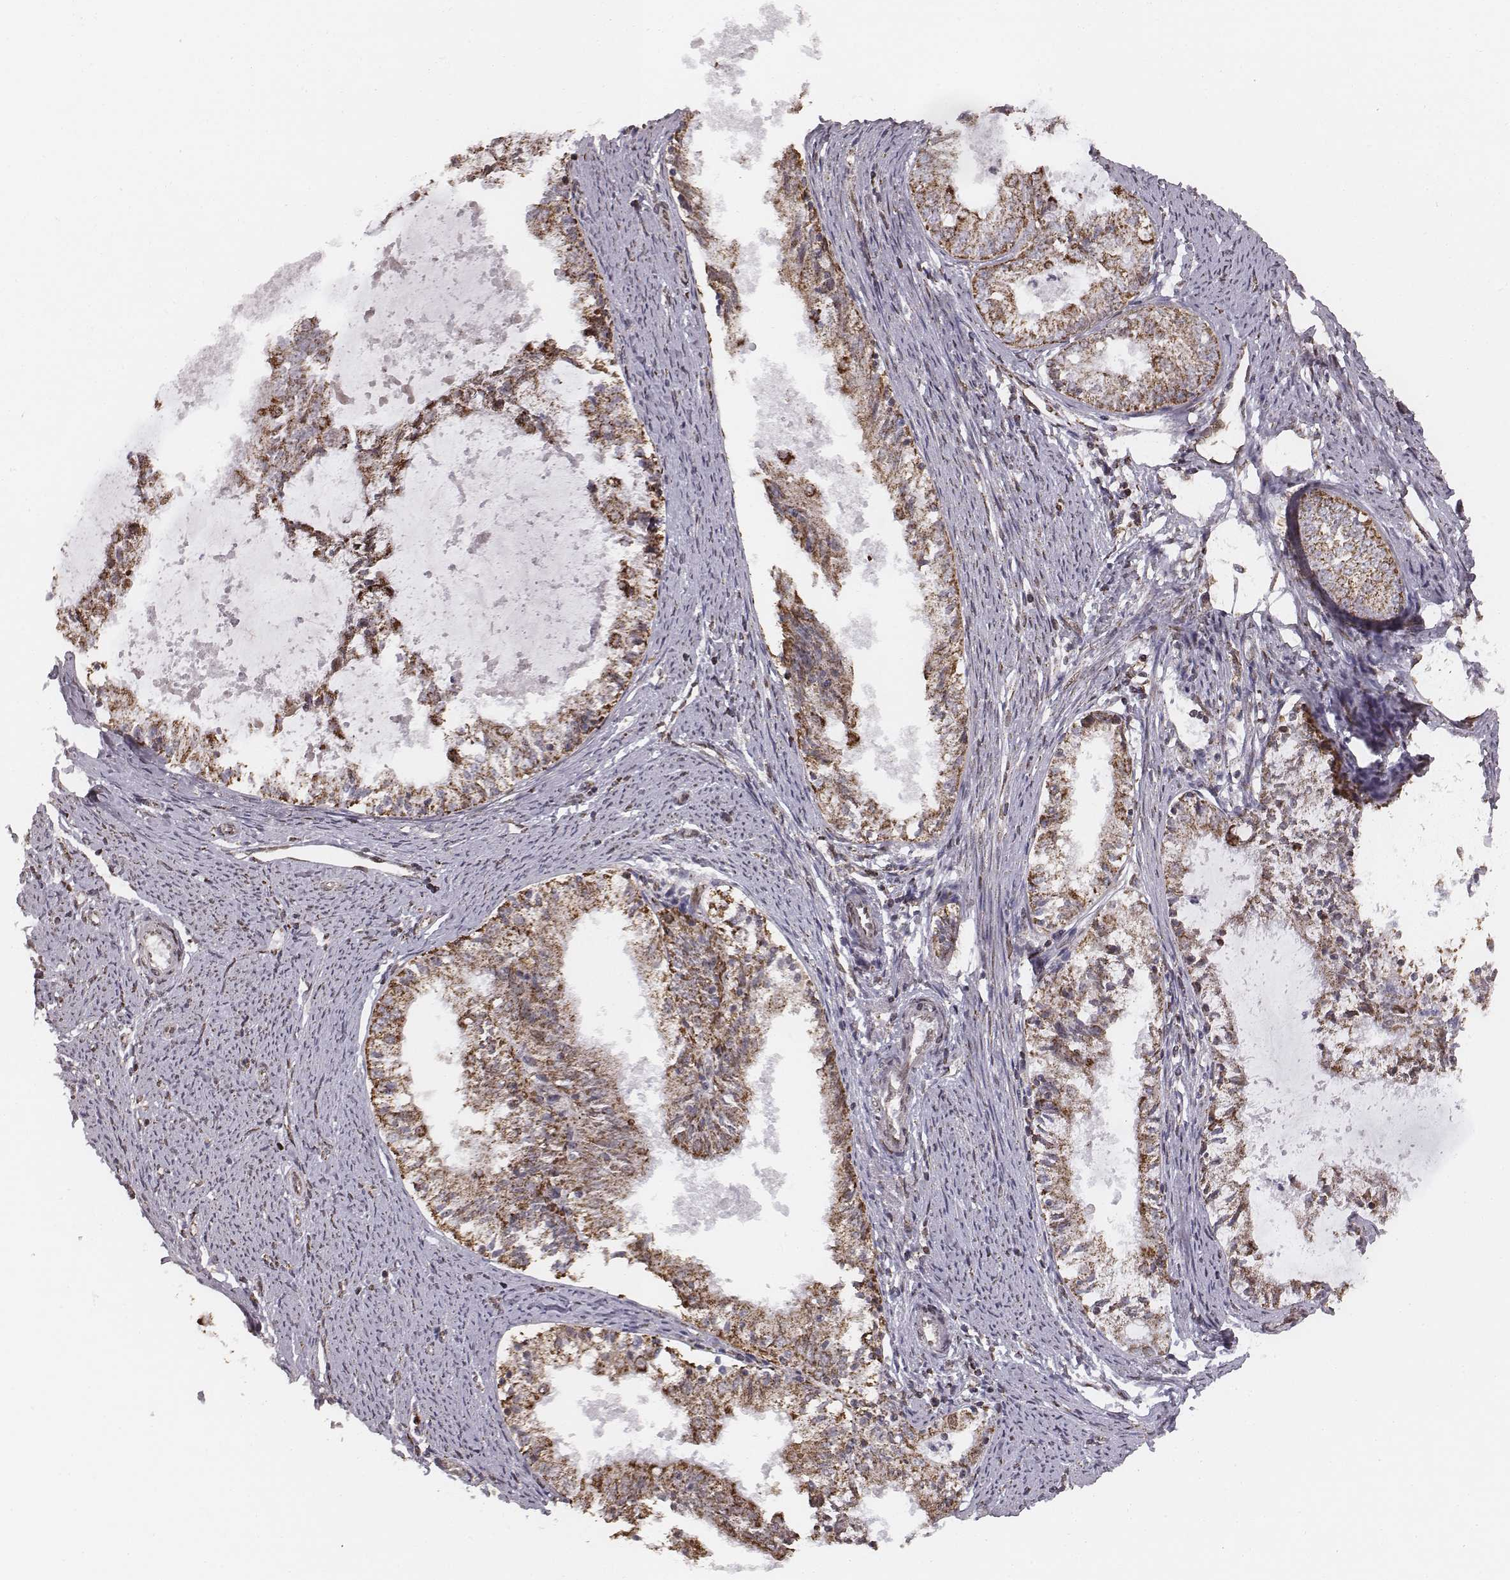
{"staining": {"intensity": "moderate", "quantity": ">75%", "location": "cytoplasmic/membranous"}, "tissue": "endometrial cancer", "cell_type": "Tumor cells", "image_type": "cancer", "snomed": [{"axis": "morphology", "description": "Adenocarcinoma, NOS"}, {"axis": "topography", "description": "Endometrium"}], "caption": "The histopathology image displays a brown stain indicating the presence of a protein in the cytoplasmic/membranous of tumor cells in endometrial adenocarcinoma.", "gene": "ACOT2", "patient": {"sex": "female", "age": 57}}